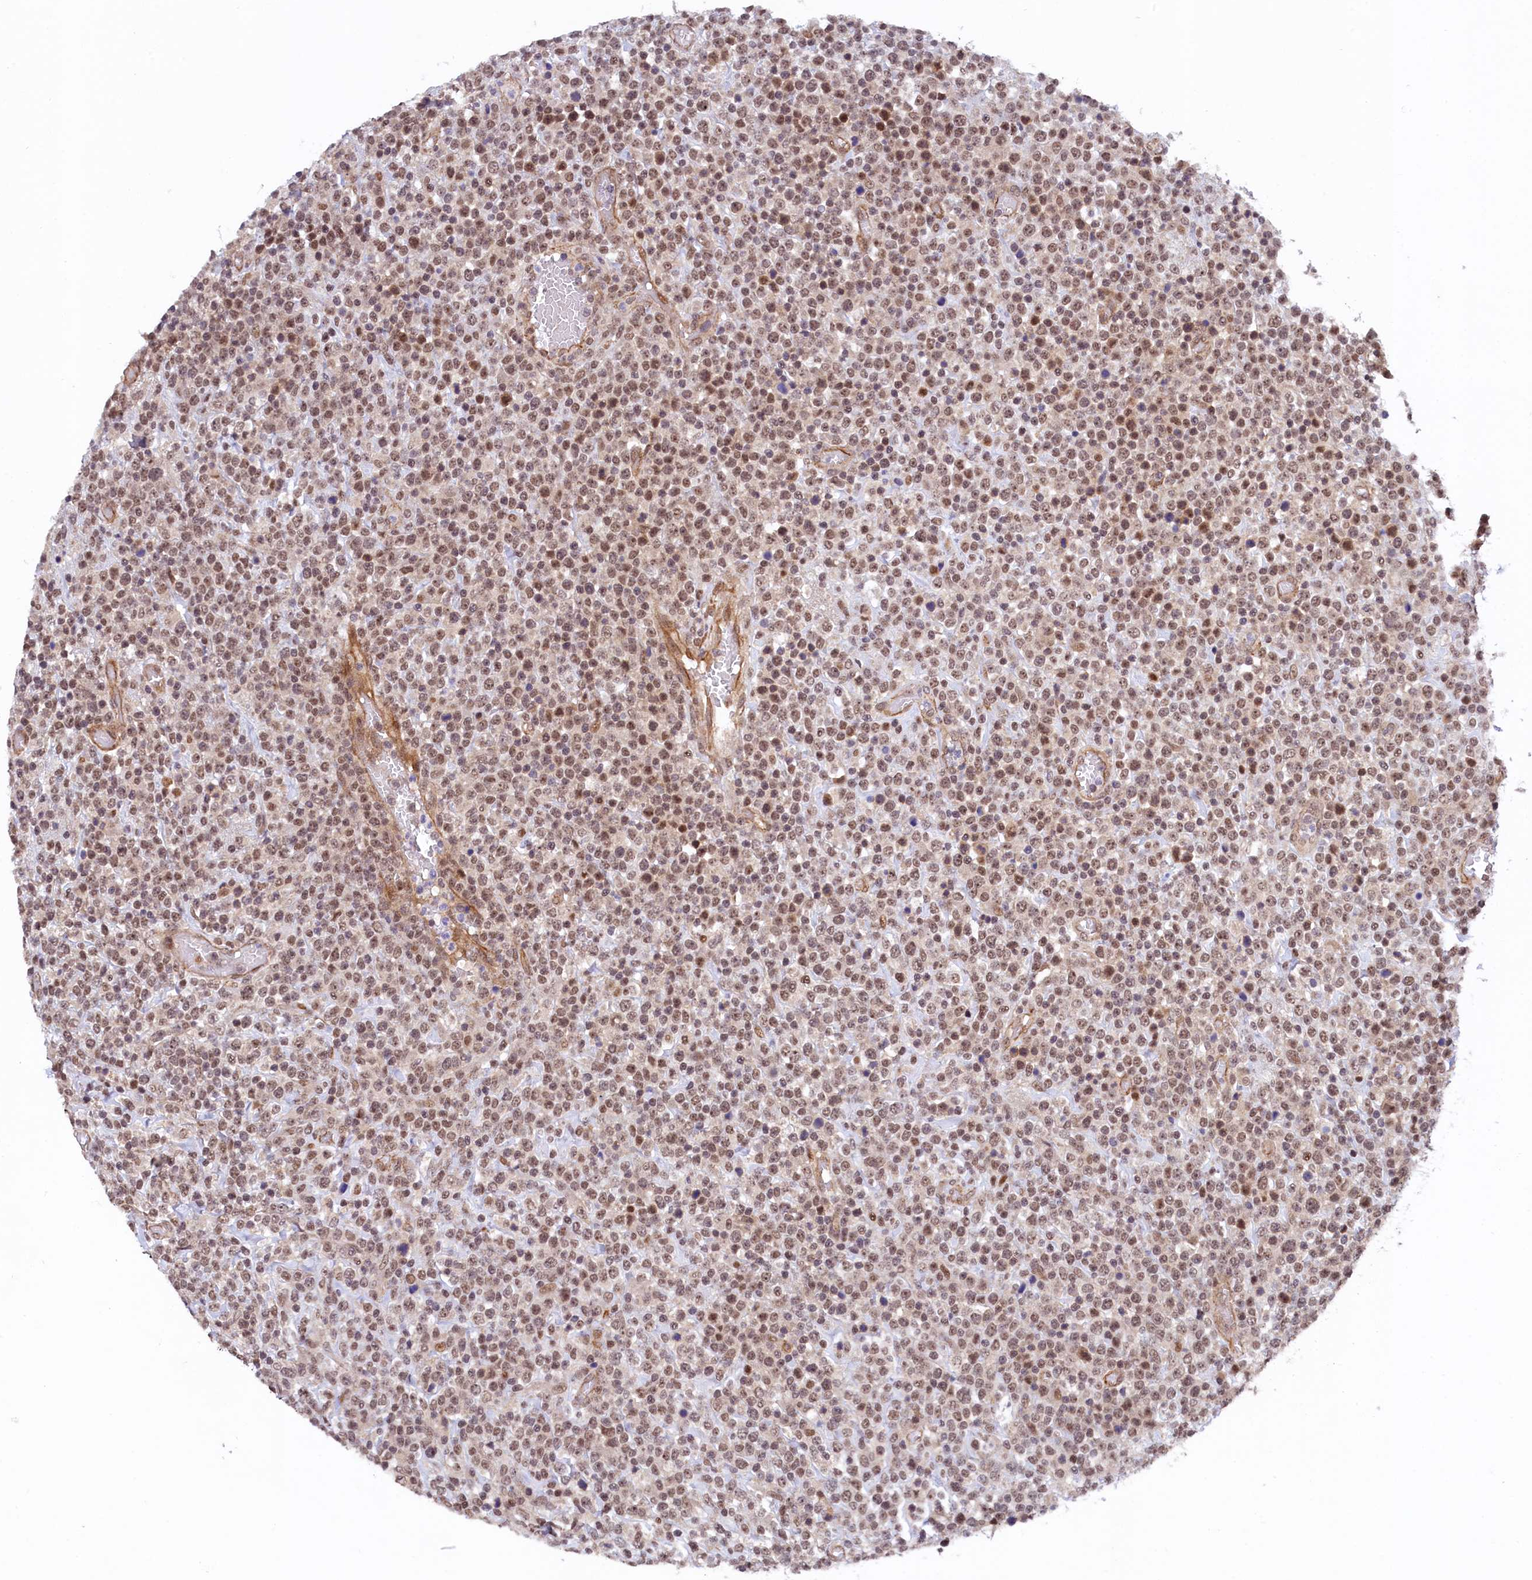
{"staining": {"intensity": "weak", "quantity": ">75%", "location": "nuclear"}, "tissue": "lymphoma", "cell_type": "Tumor cells", "image_type": "cancer", "snomed": [{"axis": "morphology", "description": "Malignant lymphoma, non-Hodgkin's type, High grade"}, {"axis": "topography", "description": "Colon"}], "caption": "Brown immunohistochemical staining in high-grade malignant lymphoma, non-Hodgkin's type reveals weak nuclear staining in about >75% of tumor cells.", "gene": "ARL14EP", "patient": {"sex": "female", "age": 53}}